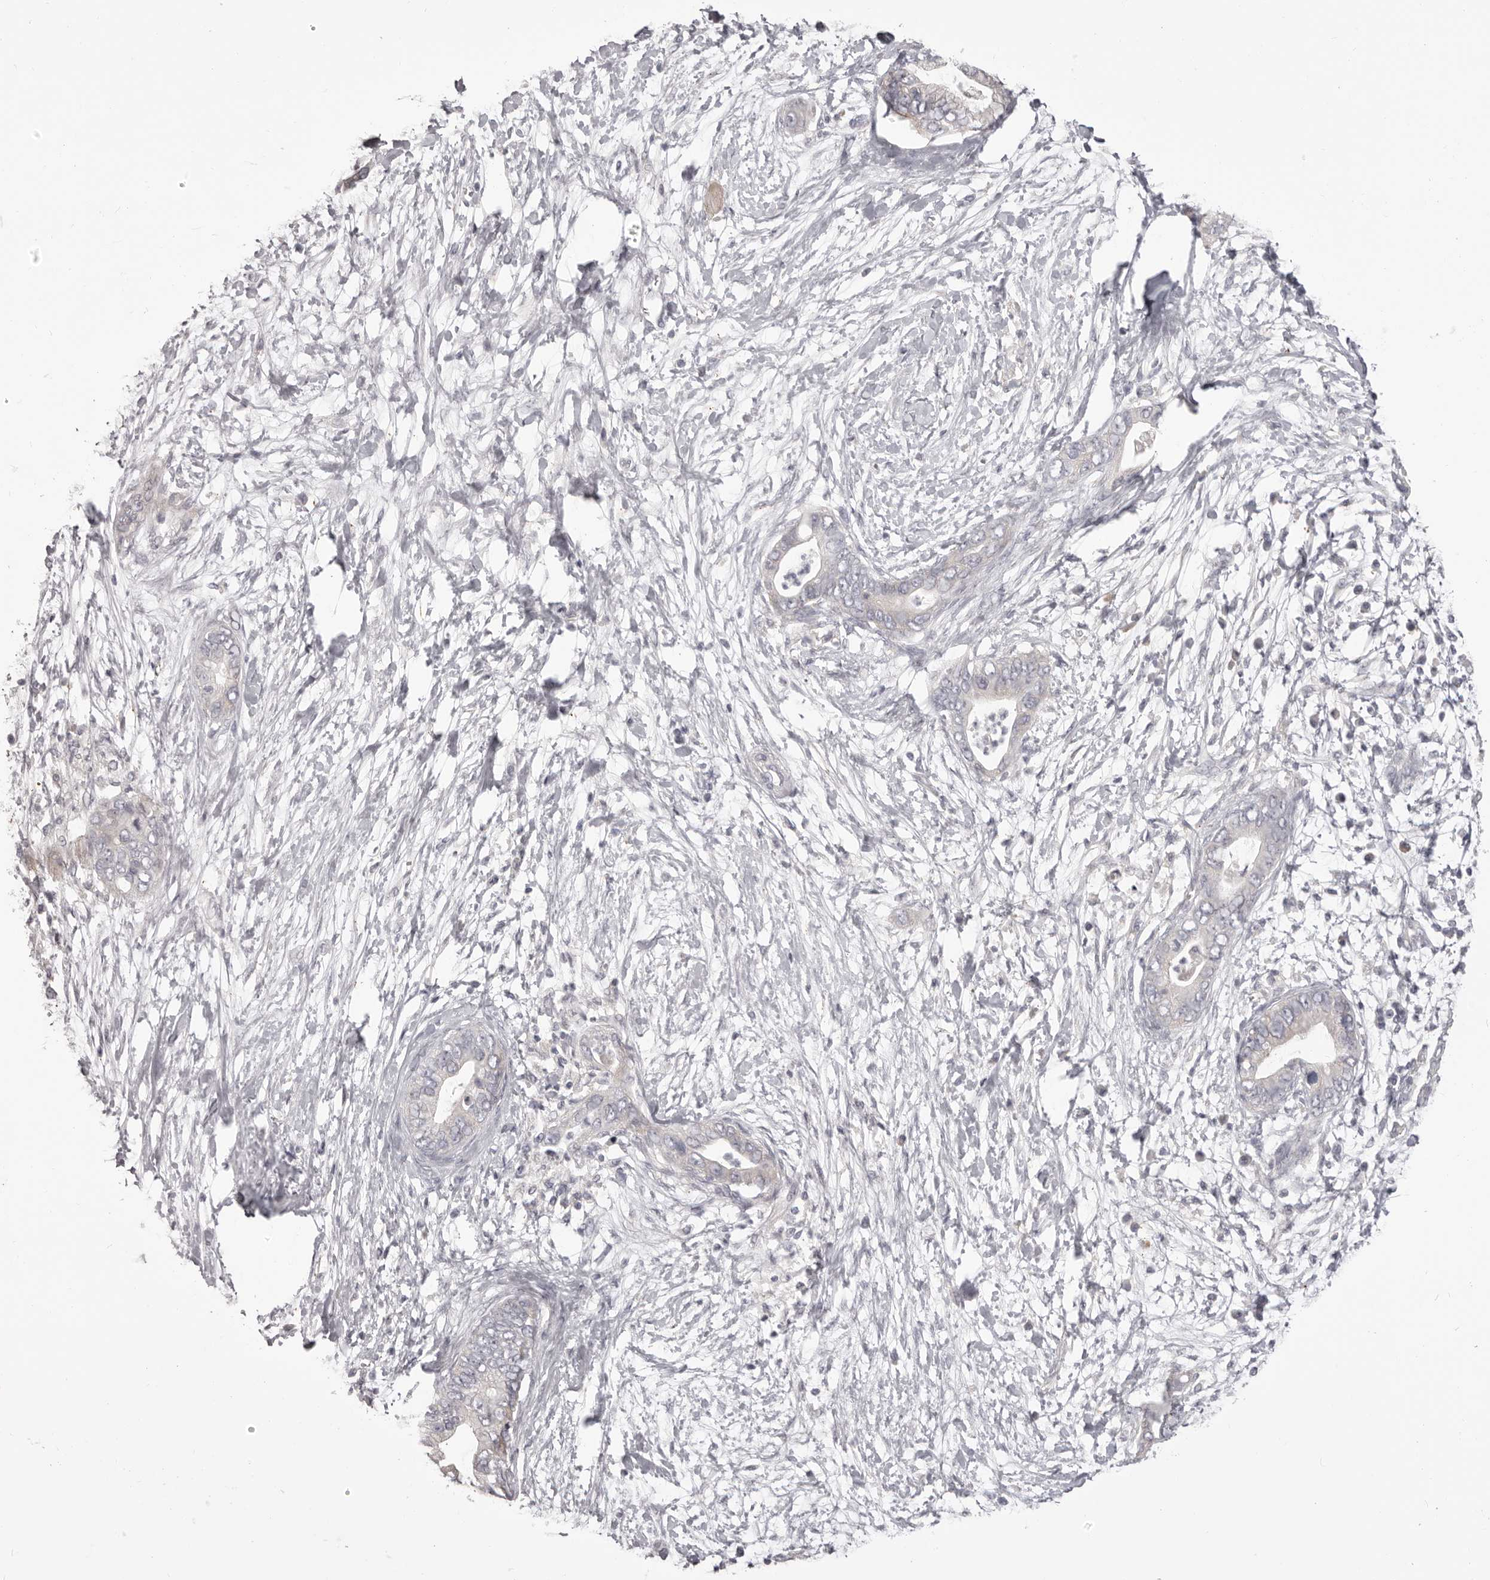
{"staining": {"intensity": "negative", "quantity": "none", "location": "none"}, "tissue": "pancreatic cancer", "cell_type": "Tumor cells", "image_type": "cancer", "snomed": [{"axis": "morphology", "description": "Adenocarcinoma, NOS"}, {"axis": "topography", "description": "Pancreas"}], "caption": "A high-resolution histopathology image shows IHC staining of pancreatic cancer (adenocarcinoma), which exhibits no significant expression in tumor cells.", "gene": "OTUD3", "patient": {"sex": "male", "age": 75}}